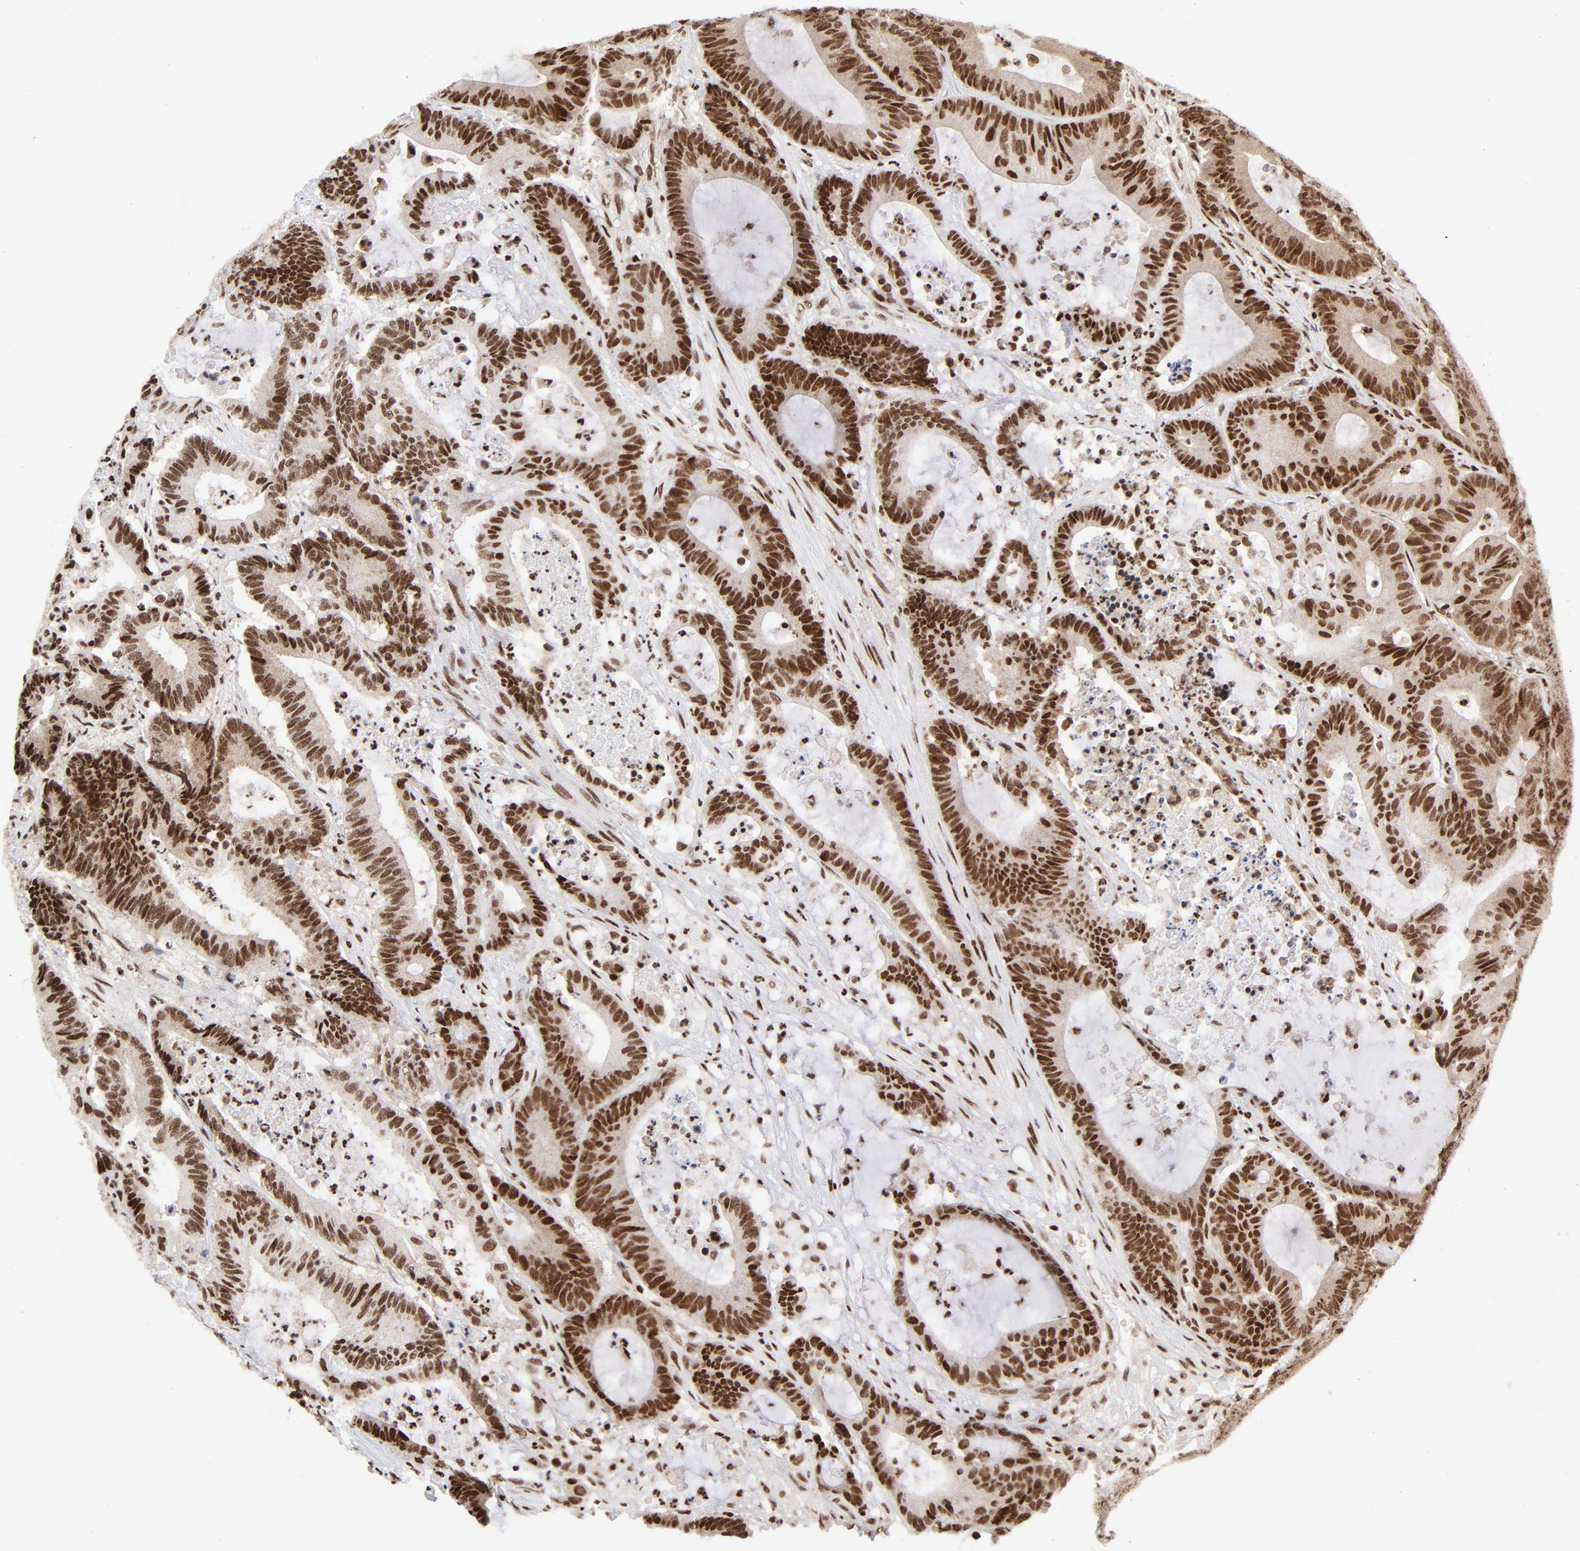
{"staining": {"intensity": "strong", "quantity": ">75%", "location": "nuclear"}, "tissue": "colorectal cancer", "cell_type": "Tumor cells", "image_type": "cancer", "snomed": [{"axis": "morphology", "description": "Adenocarcinoma, NOS"}, {"axis": "topography", "description": "Colon"}], "caption": "Tumor cells display high levels of strong nuclear positivity in about >75% of cells in human colorectal adenocarcinoma.", "gene": "NFYB", "patient": {"sex": "female", "age": 84}}